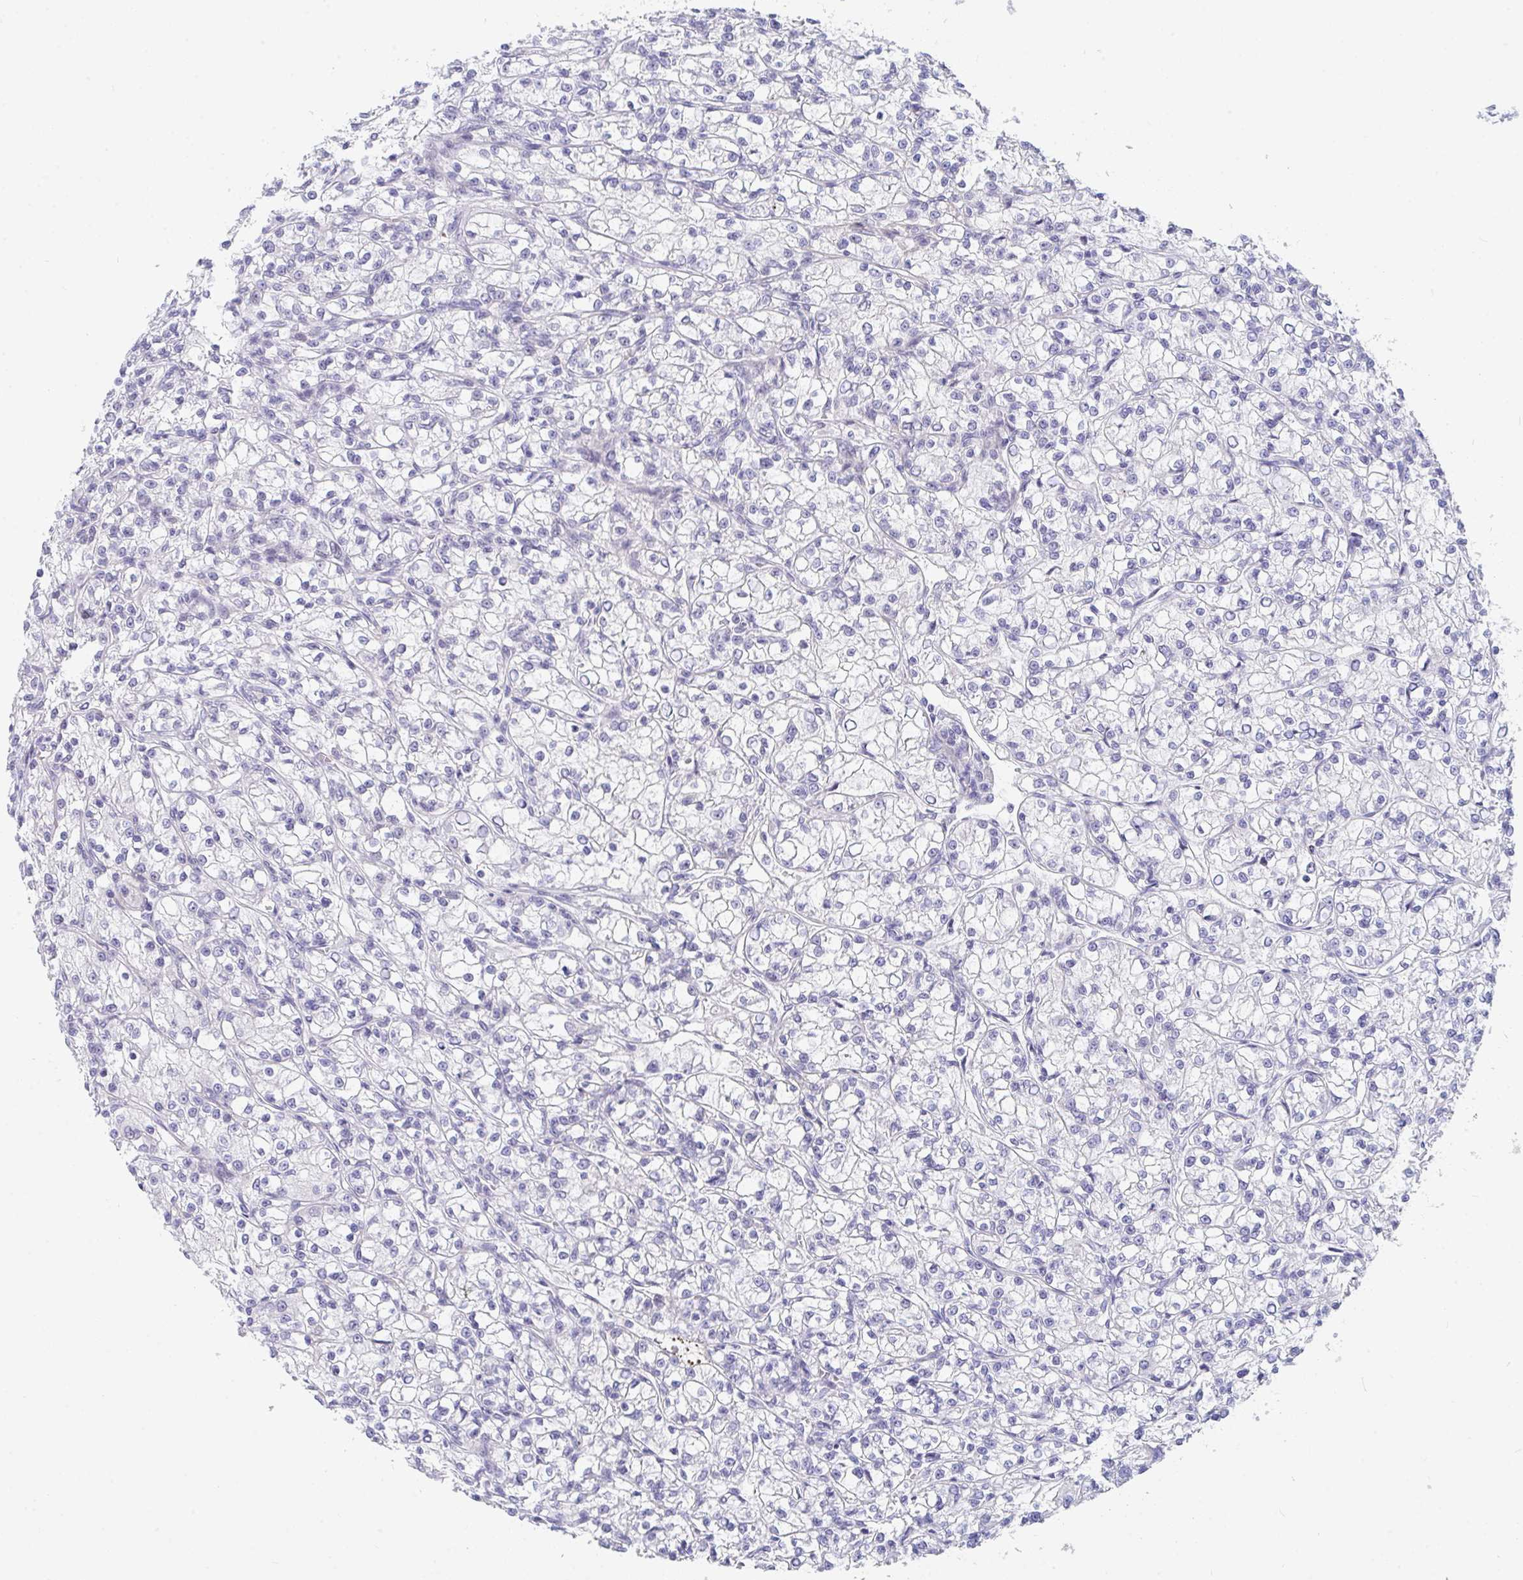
{"staining": {"intensity": "negative", "quantity": "none", "location": "none"}, "tissue": "renal cancer", "cell_type": "Tumor cells", "image_type": "cancer", "snomed": [{"axis": "morphology", "description": "Adenocarcinoma, NOS"}, {"axis": "topography", "description": "Kidney"}], "caption": "Image shows no significant protein staining in tumor cells of renal cancer (adenocarcinoma).", "gene": "DAOA", "patient": {"sex": "female", "age": 59}}